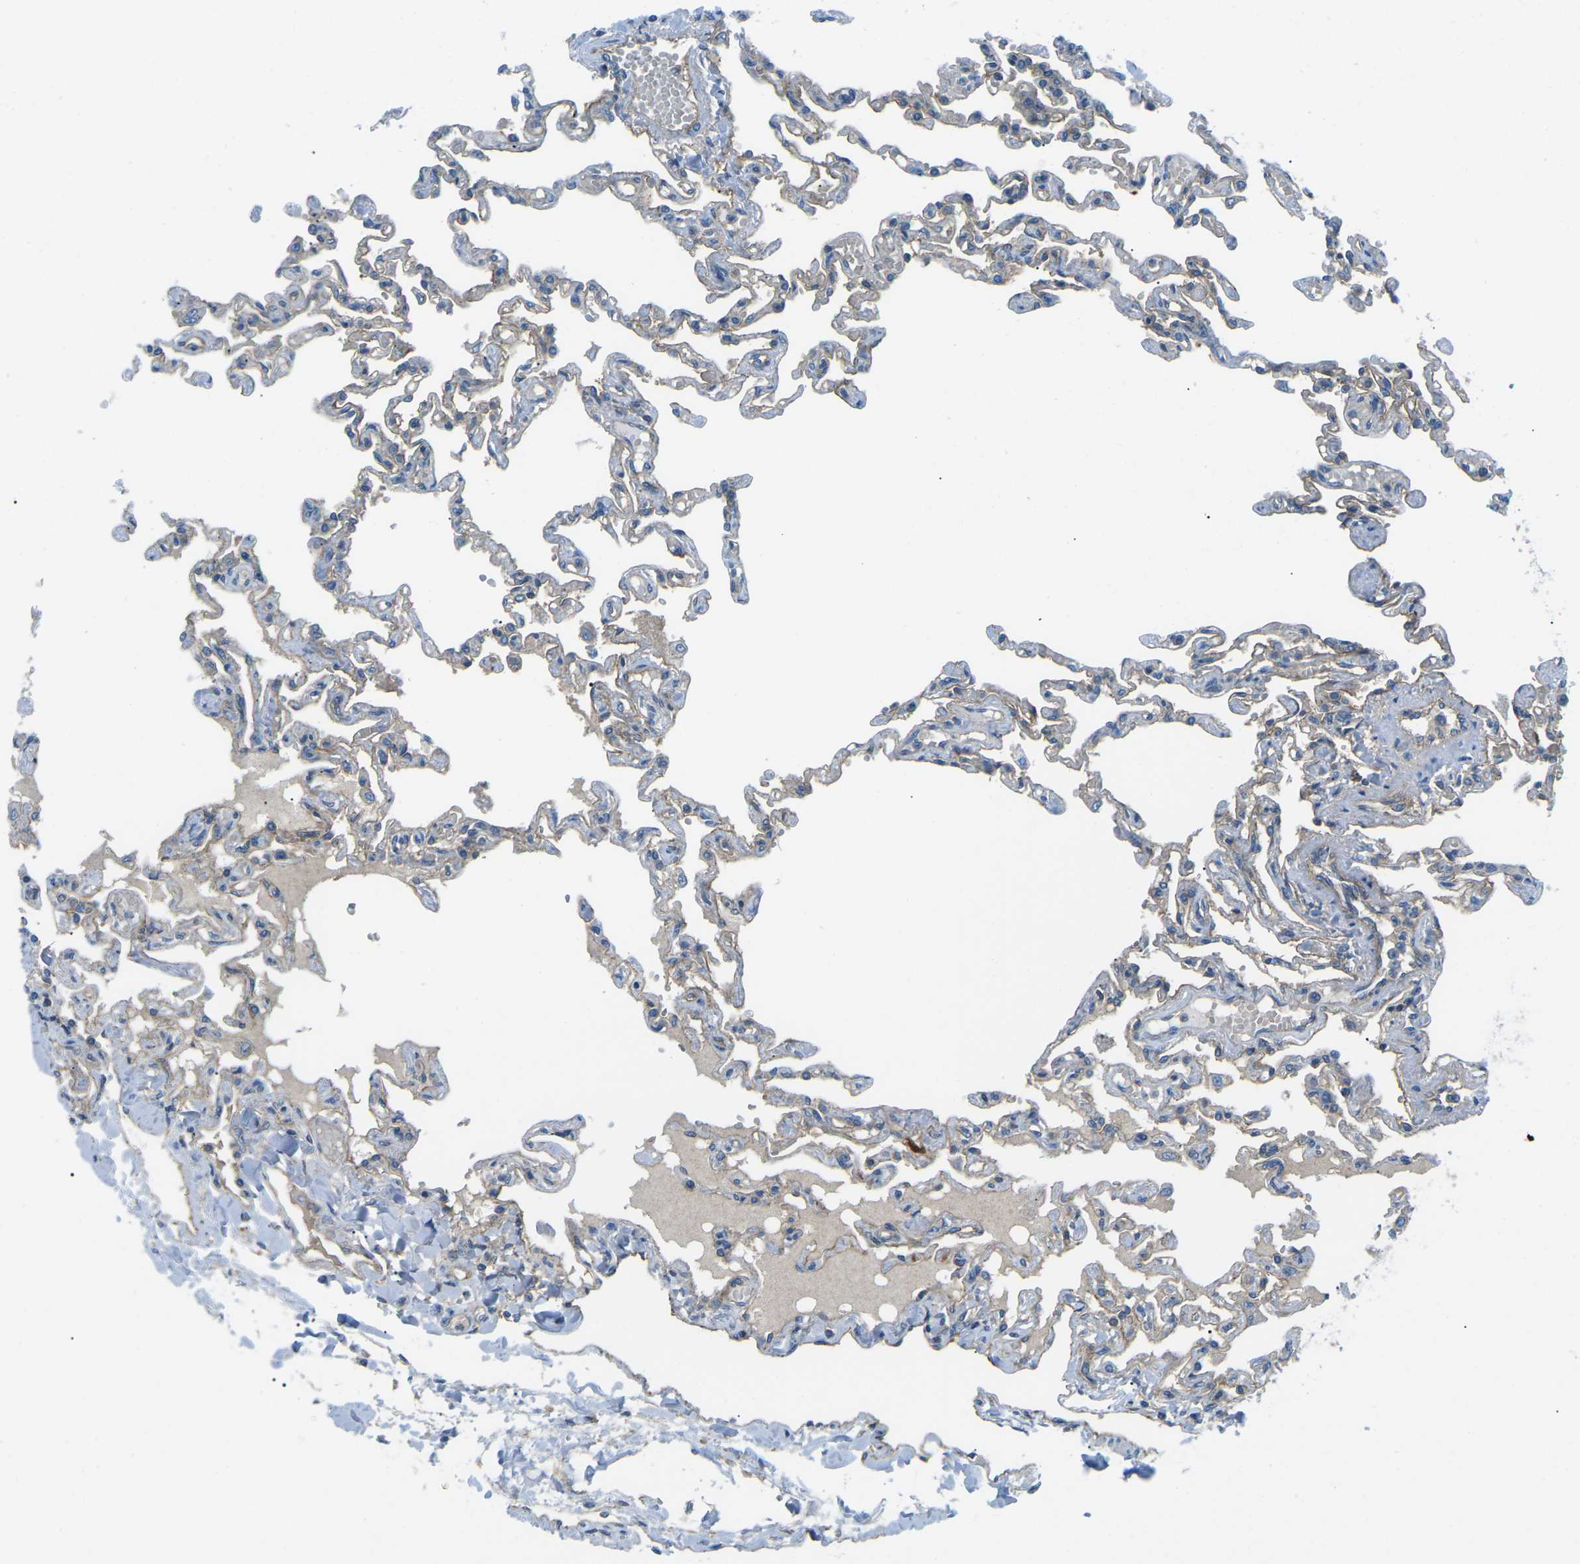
{"staining": {"intensity": "weak", "quantity": ">75%", "location": "cytoplasmic/membranous"}, "tissue": "lung", "cell_type": "Alveolar cells", "image_type": "normal", "snomed": [{"axis": "morphology", "description": "Normal tissue, NOS"}, {"axis": "topography", "description": "Lung"}], "caption": "An image of human lung stained for a protein reveals weak cytoplasmic/membranous brown staining in alveolar cells. The protein of interest is stained brown, and the nuclei are stained in blue (DAB IHC with brightfield microscopy, high magnification).", "gene": "CD47", "patient": {"sex": "male", "age": 21}}